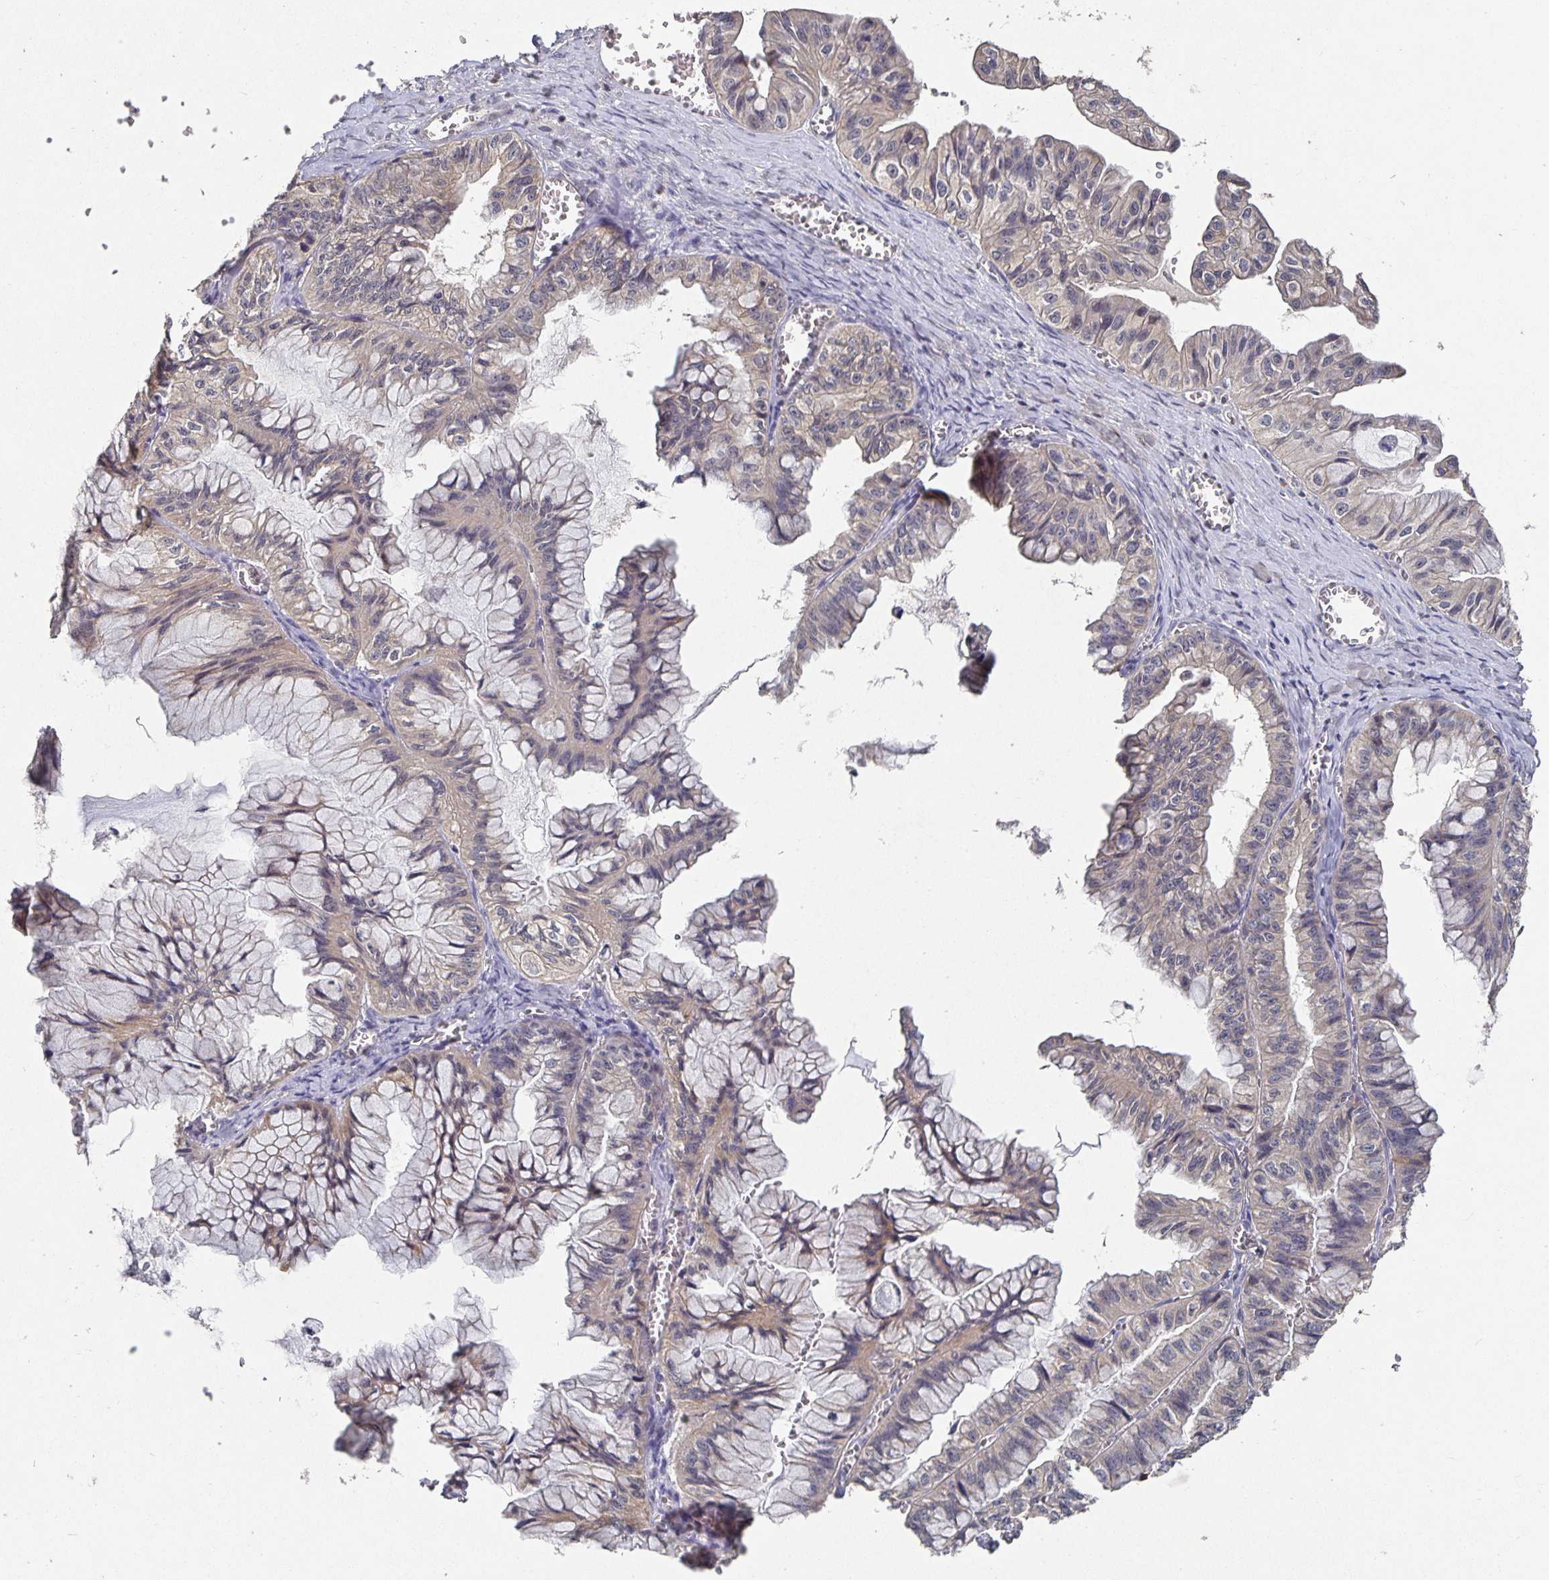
{"staining": {"intensity": "weak", "quantity": "<25%", "location": "cytoplasmic/membranous"}, "tissue": "ovarian cancer", "cell_type": "Tumor cells", "image_type": "cancer", "snomed": [{"axis": "morphology", "description": "Cystadenocarcinoma, mucinous, NOS"}, {"axis": "topography", "description": "Ovary"}], "caption": "Ovarian mucinous cystadenocarcinoma was stained to show a protein in brown. There is no significant expression in tumor cells.", "gene": "HEPN1", "patient": {"sex": "female", "age": 72}}